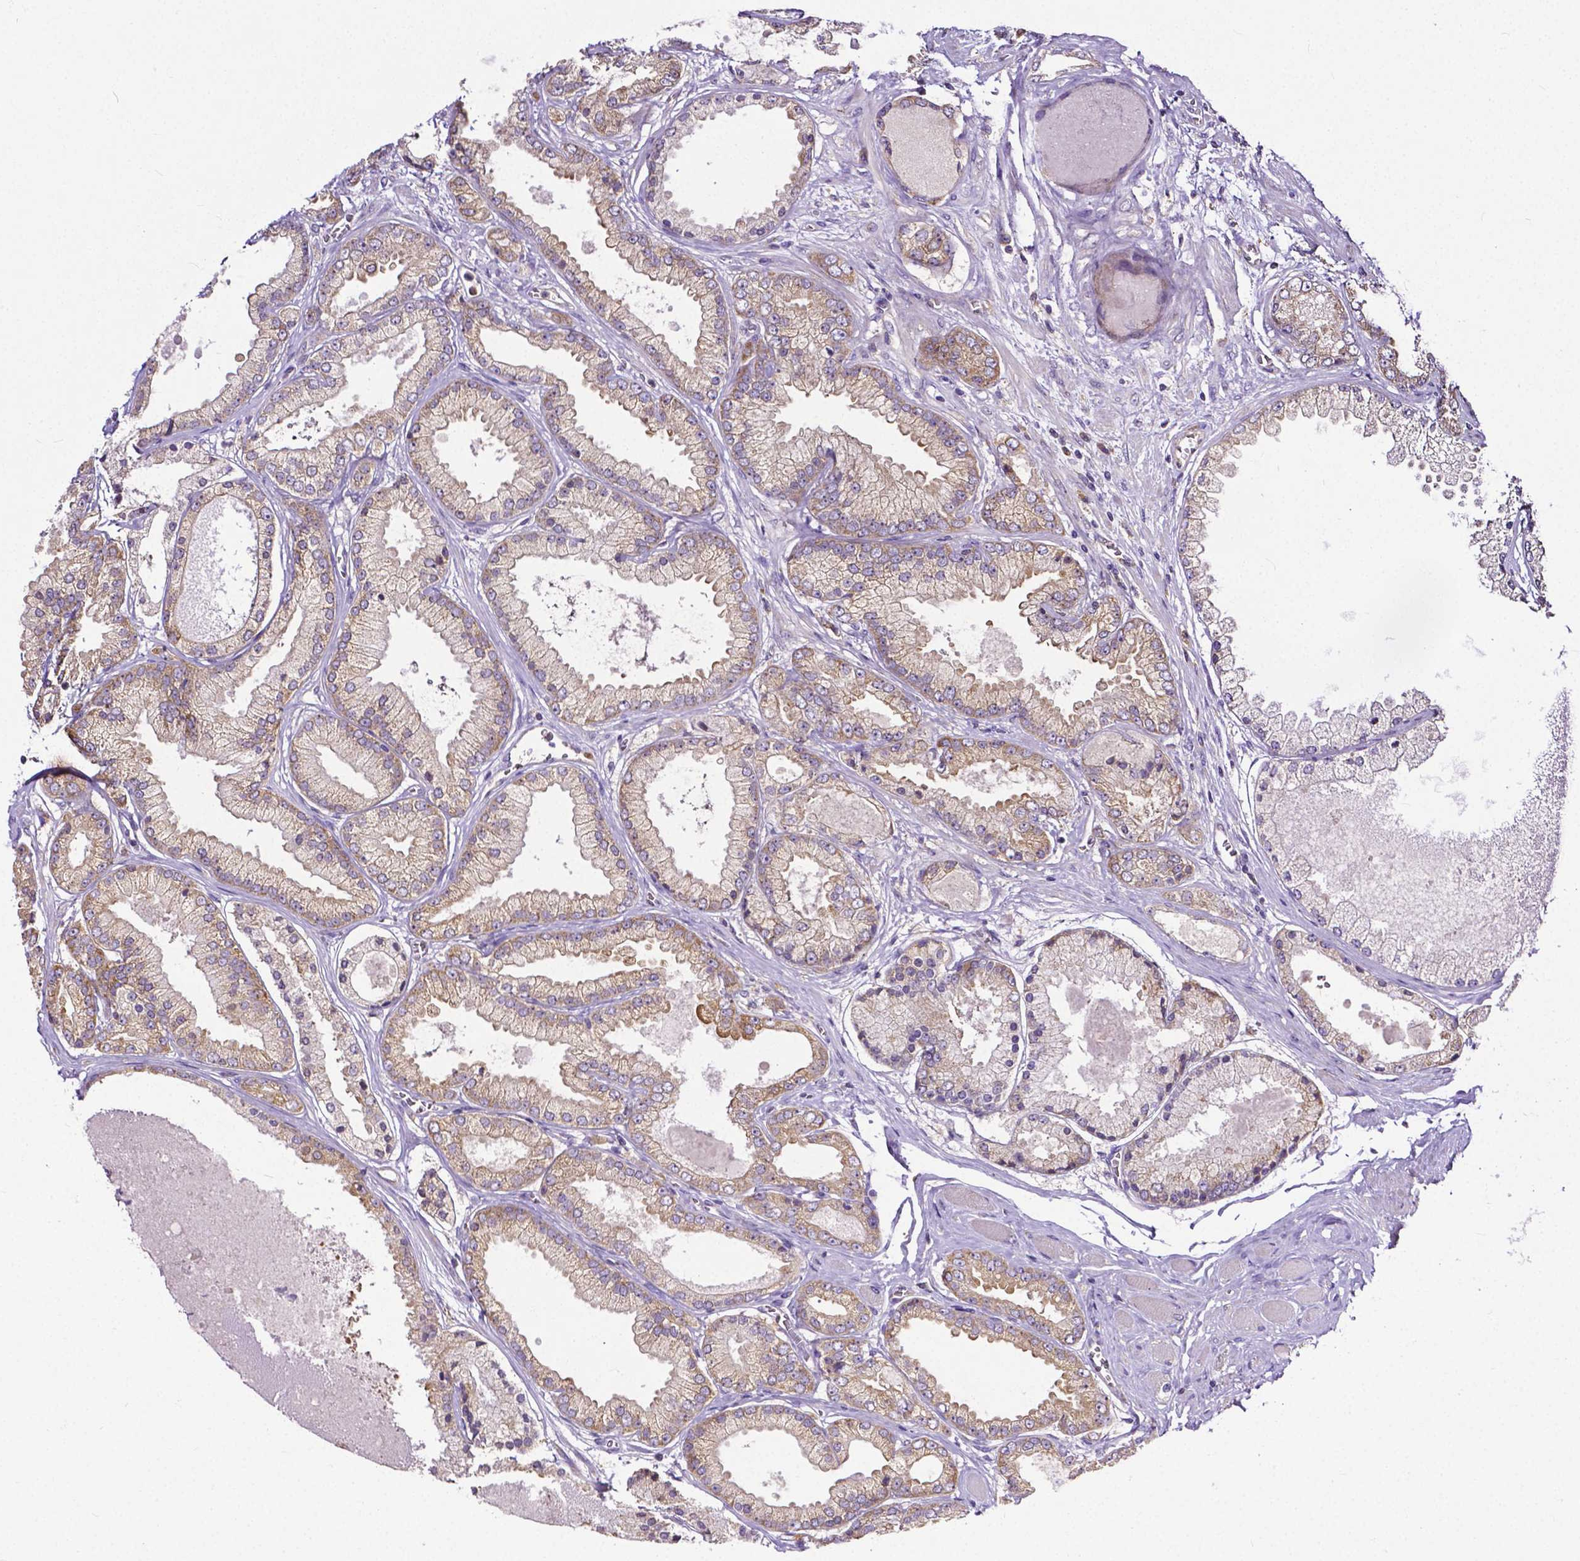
{"staining": {"intensity": "weak", "quantity": "25%-75%", "location": "cytoplasmic/membranous"}, "tissue": "prostate cancer", "cell_type": "Tumor cells", "image_type": "cancer", "snomed": [{"axis": "morphology", "description": "Adenocarcinoma, High grade"}, {"axis": "topography", "description": "Prostate"}], "caption": "High-grade adenocarcinoma (prostate) stained with a brown dye exhibits weak cytoplasmic/membranous positive staining in approximately 25%-75% of tumor cells.", "gene": "DICER1", "patient": {"sex": "male", "age": 67}}